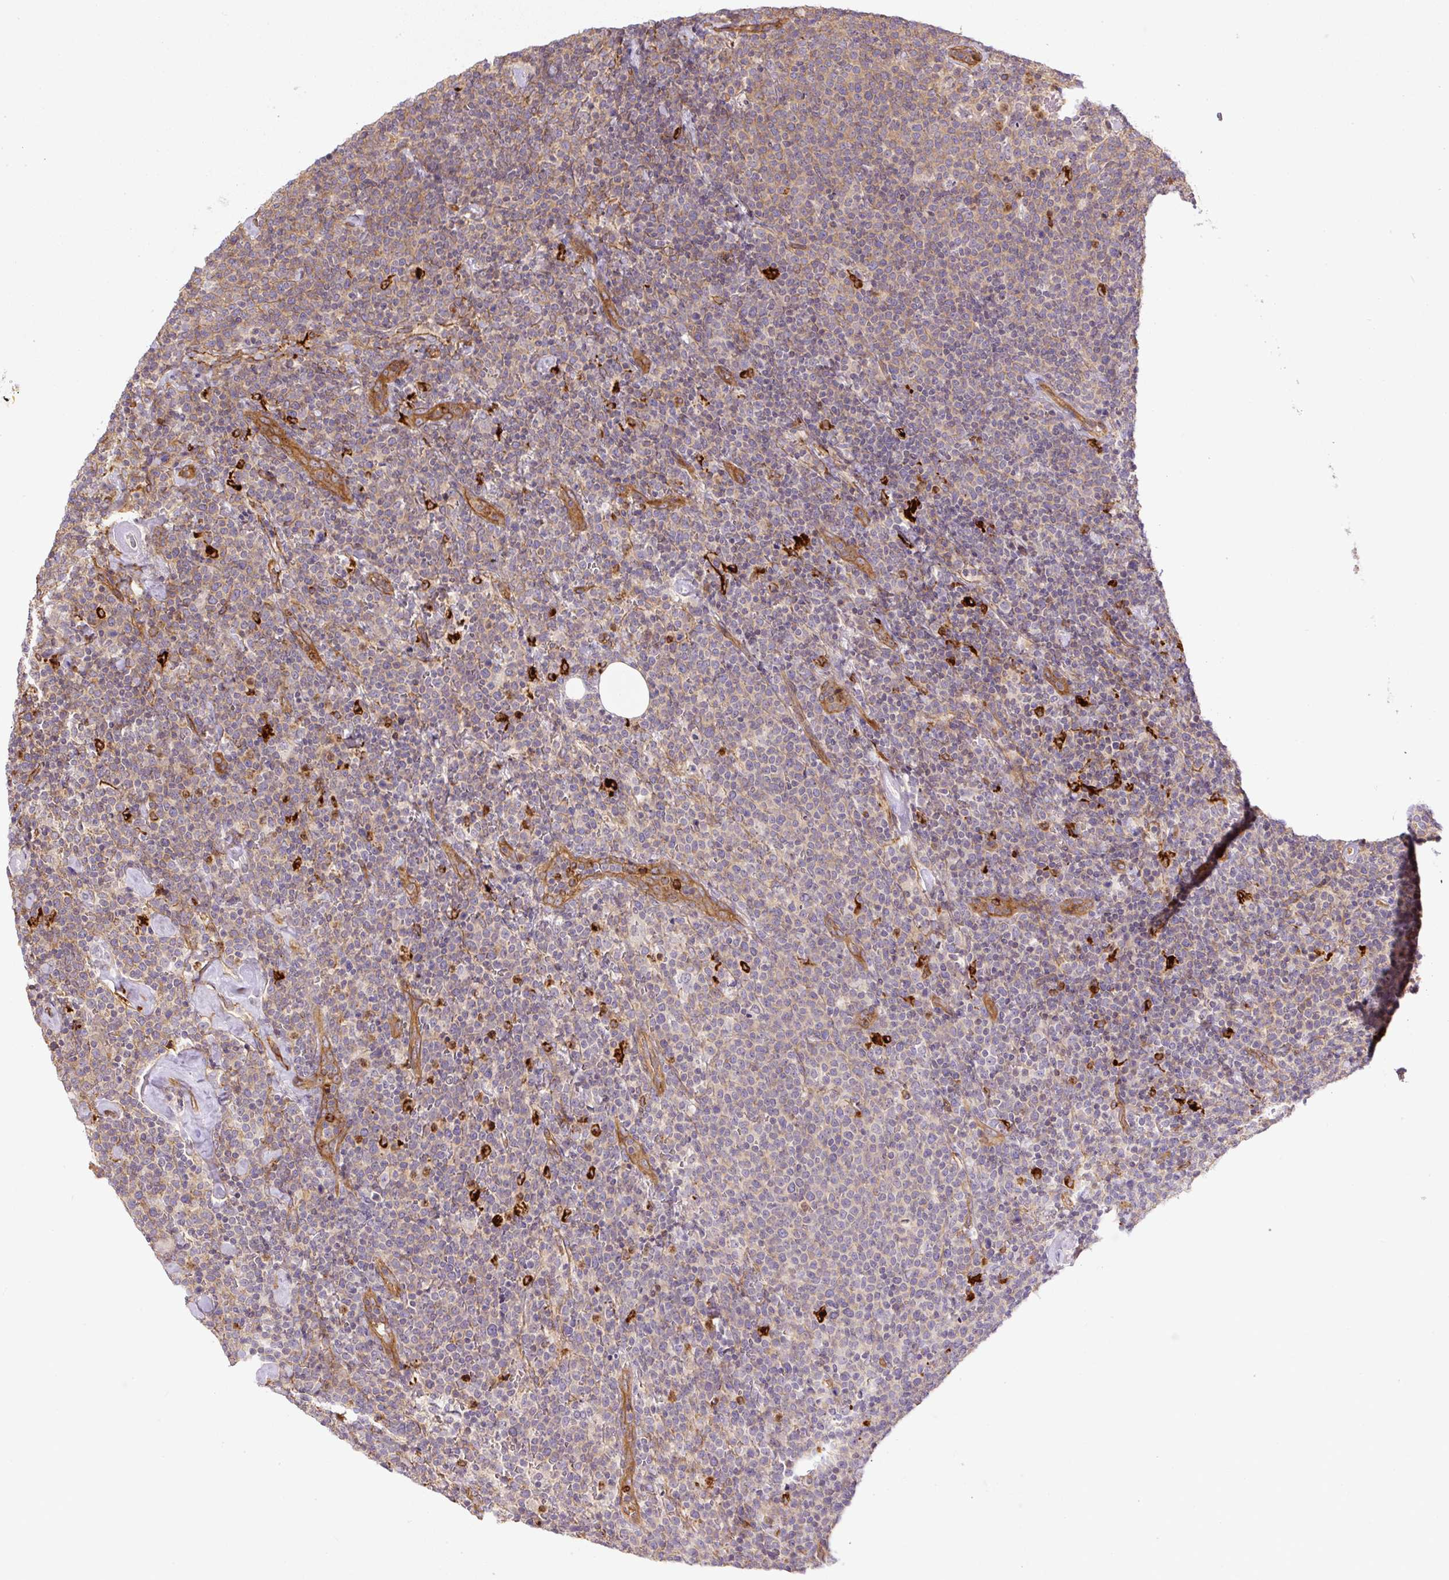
{"staining": {"intensity": "weak", "quantity": "25%-75%", "location": "cytoplasmic/membranous"}, "tissue": "lymphoma", "cell_type": "Tumor cells", "image_type": "cancer", "snomed": [{"axis": "morphology", "description": "Malignant lymphoma, non-Hodgkin's type, High grade"}, {"axis": "topography", "description": "Lymph node"}], "caption": "Immunohistochemistry (IHC) (DAB (3,3'-diaminobenzidine)) staining of high-grade malignant lymphoma, non-Hodgkin's type demonstrates weak cytoplasmic/membranous protein staining in approximately 25%-75% of tumor cells.", "gene": "B3GALT5", "patient": {"sex": "male", "age": 61}}